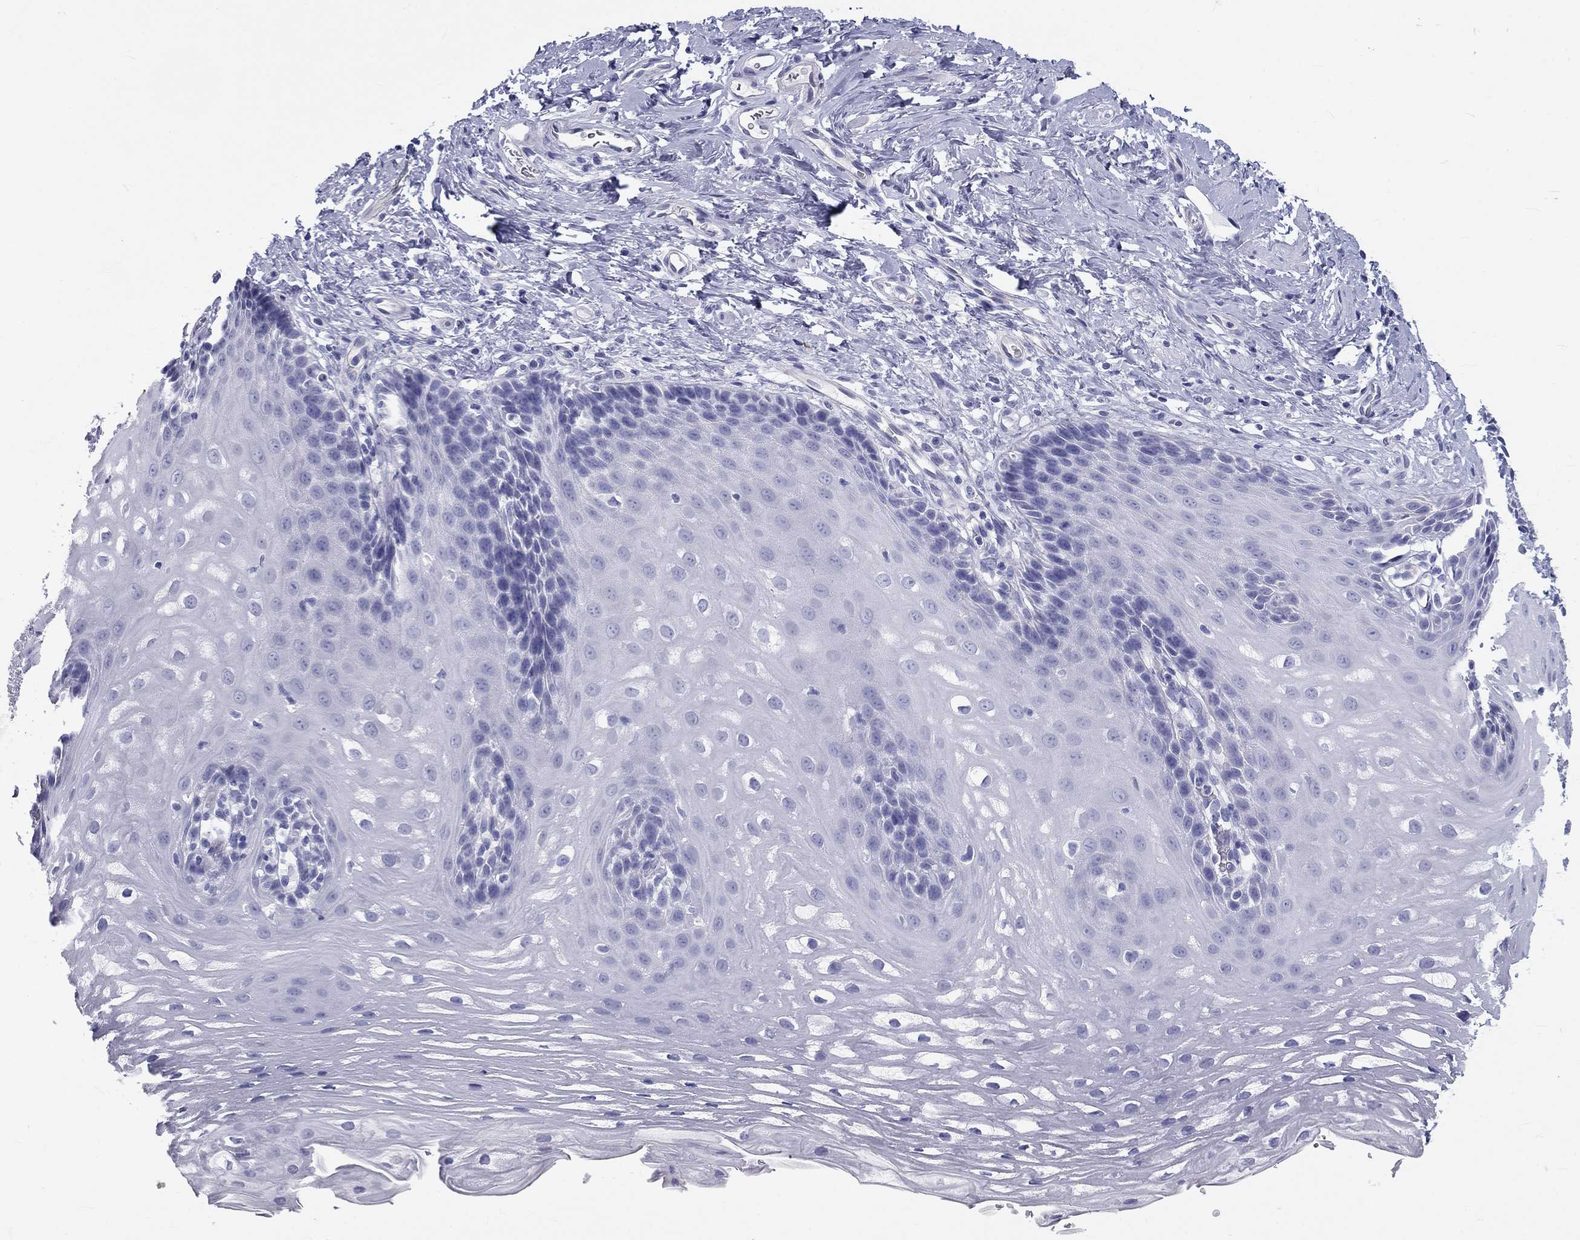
{"staining": {"intensity": "negative", "quantity": "none", "location": "none"}, "tissue": "esophagus", "cell_type": "Squamous epithelial cells", "image_type": "normal", "snomed": [{"axis": "morphology", "description": "Normal tissue, NOS"}, {"axis": "topography", "description": "Esophagus"}], "caption": "High power microscopy histopathology image of an immunohistochemistry (IHC) photomicrograph of normal esophagus, revealing no significant positivity in squamous epithelial cells. The staining was performed using DAB (3,3'-diaminobenzidine) to visualize the protein expression in brown, while the nuclei were stained in blue with hematoxylin (Magnification: 20x).", "gene": "DNALI1", "patient": {"sex": "male", "age": 64}}